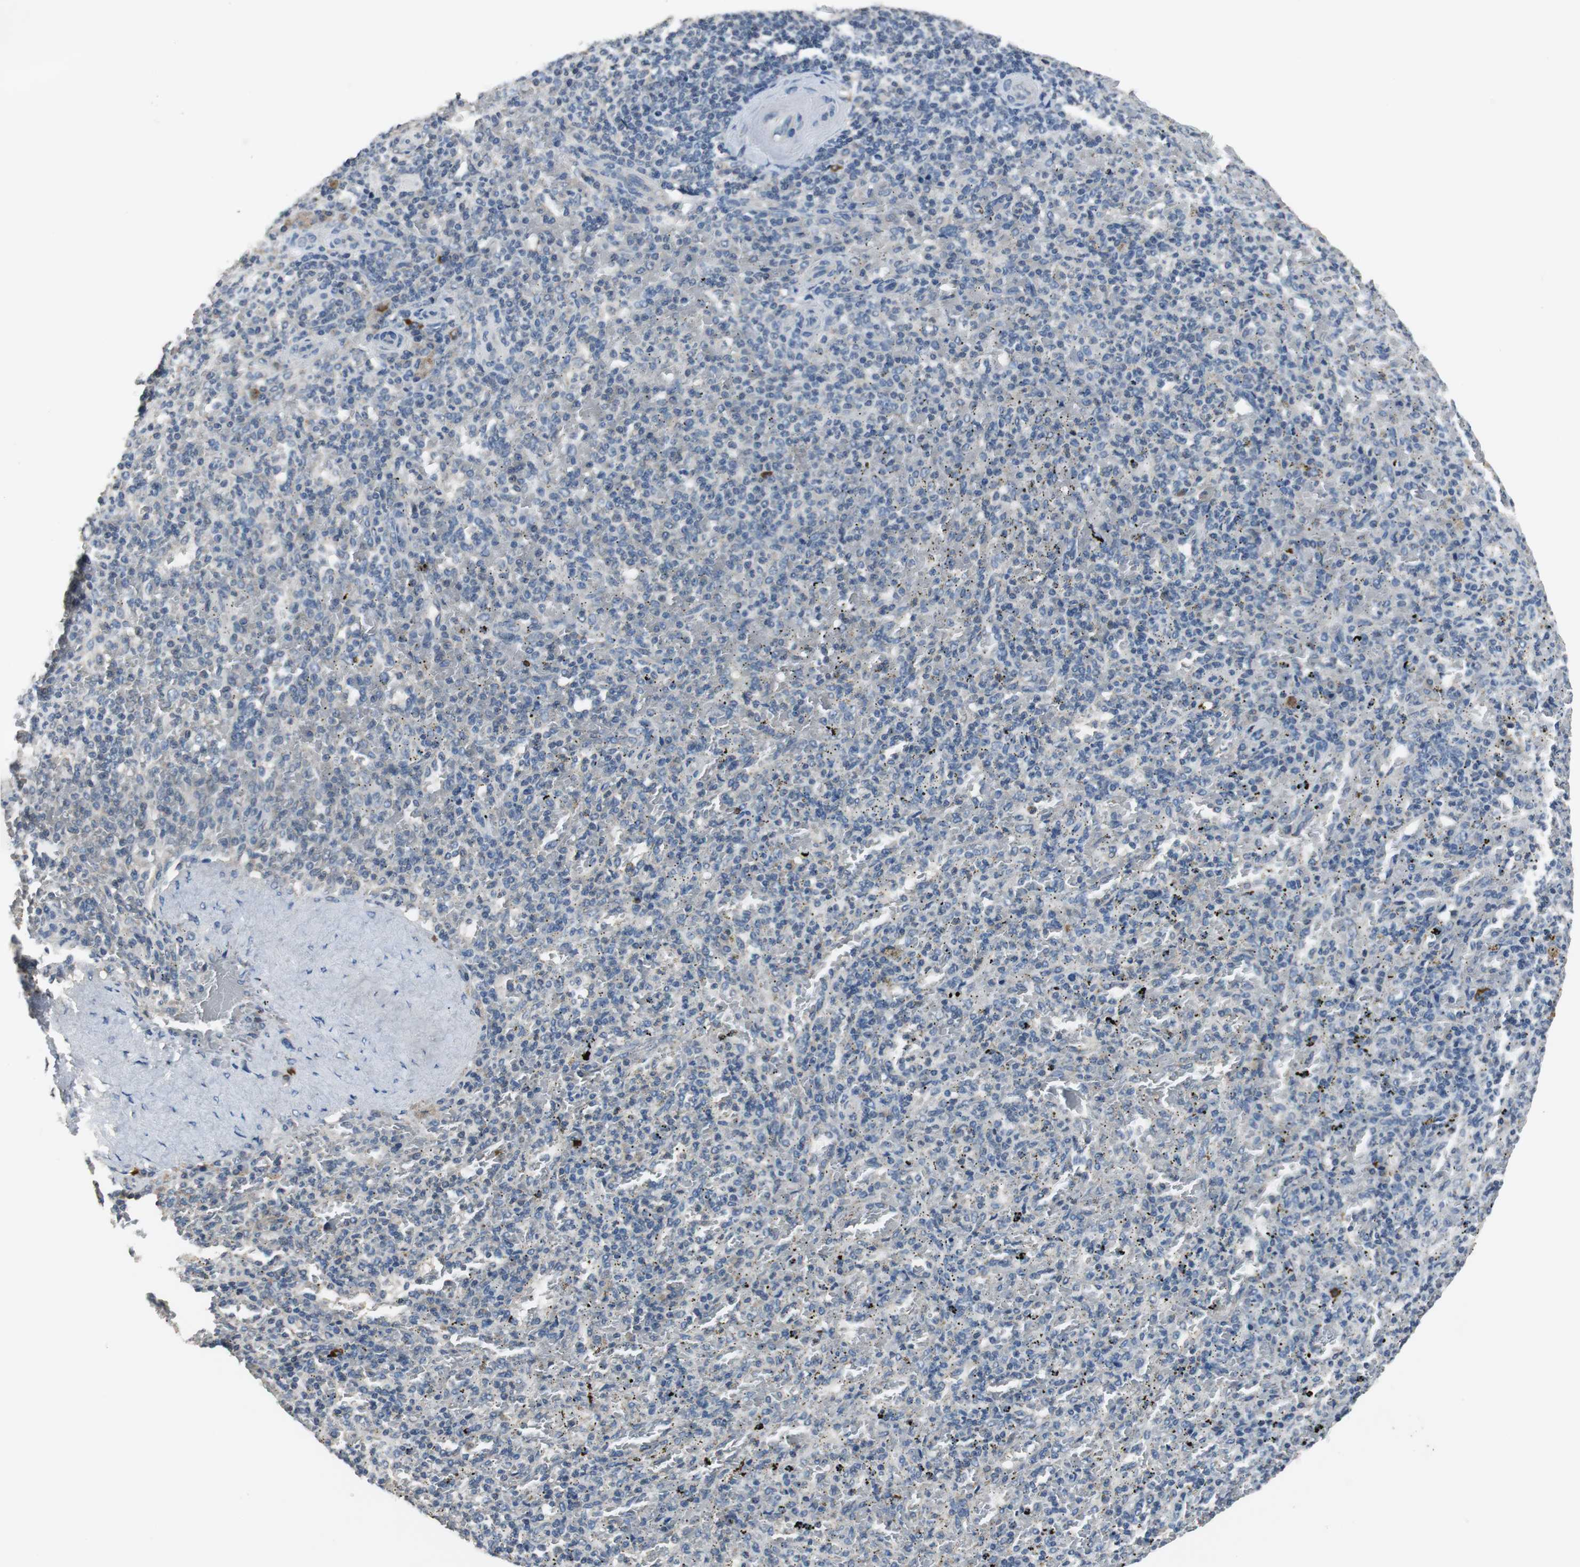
{"staining": {"intensity": "negative", "quantity": "none", "location": "none"}, "tissue": "spleen", "cell_type": "Cells in red pulp", "image_type": "normal", "snomed": [{"axis": "morphology", "description": "Normal tissue, NOS"}, {"axis": "topography", "description": "Spleen"}], "caption": "The photomicrograph exhibits no significant positivity in cells in red pulp of spleen.", "gene": "MTIF2", "patient": {"sex": "female", "age": 43}}